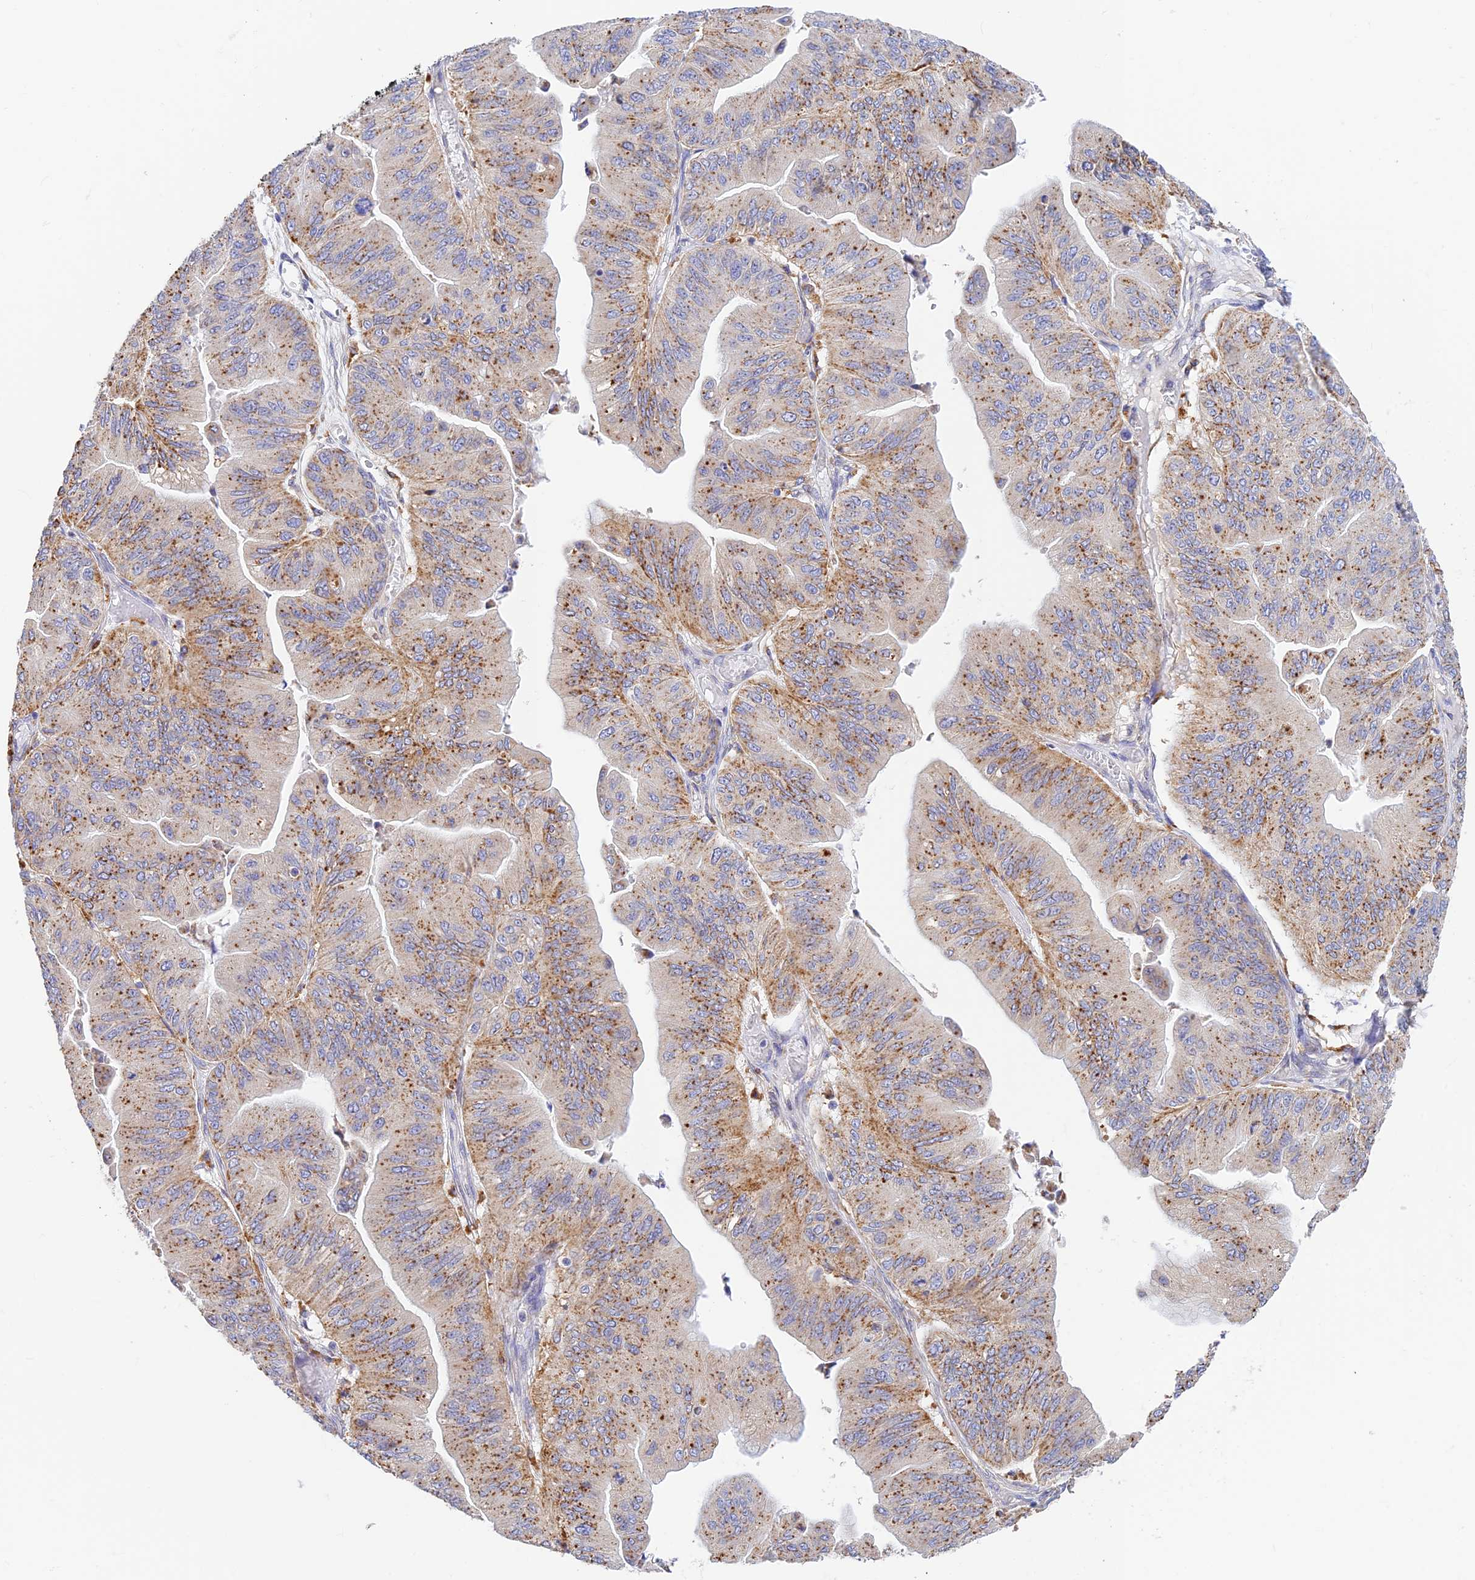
{"staining": {"intensity": "moderate", "quantity": "25%-75%", "location": "cytoplasmic/membranous"}, "tissue": "ovarian cancer", "cell_type": "Tumor cells", "image_type": "cancer", "snomed": [{"axis": "morphology", "description": "Cystadenocarcinoma, mucinous, NOS"}, {"axis": "topography", "description": "Ovary"}], "caption": "The histopathology image reveals staining of mucinous cystadenocarcinoma (ovarian), revealing moderate cytoplasmic/membranous protein positivity (brown color) within tumor cells. The protein is stained brown, and the nuclei are stained in blue (DAB (3,3'-diaminobenzidine) IHC with brightfield microscopy, high magnification).", "gene": "VKORC1", "patient": {"sex": "female", "age": 61}}